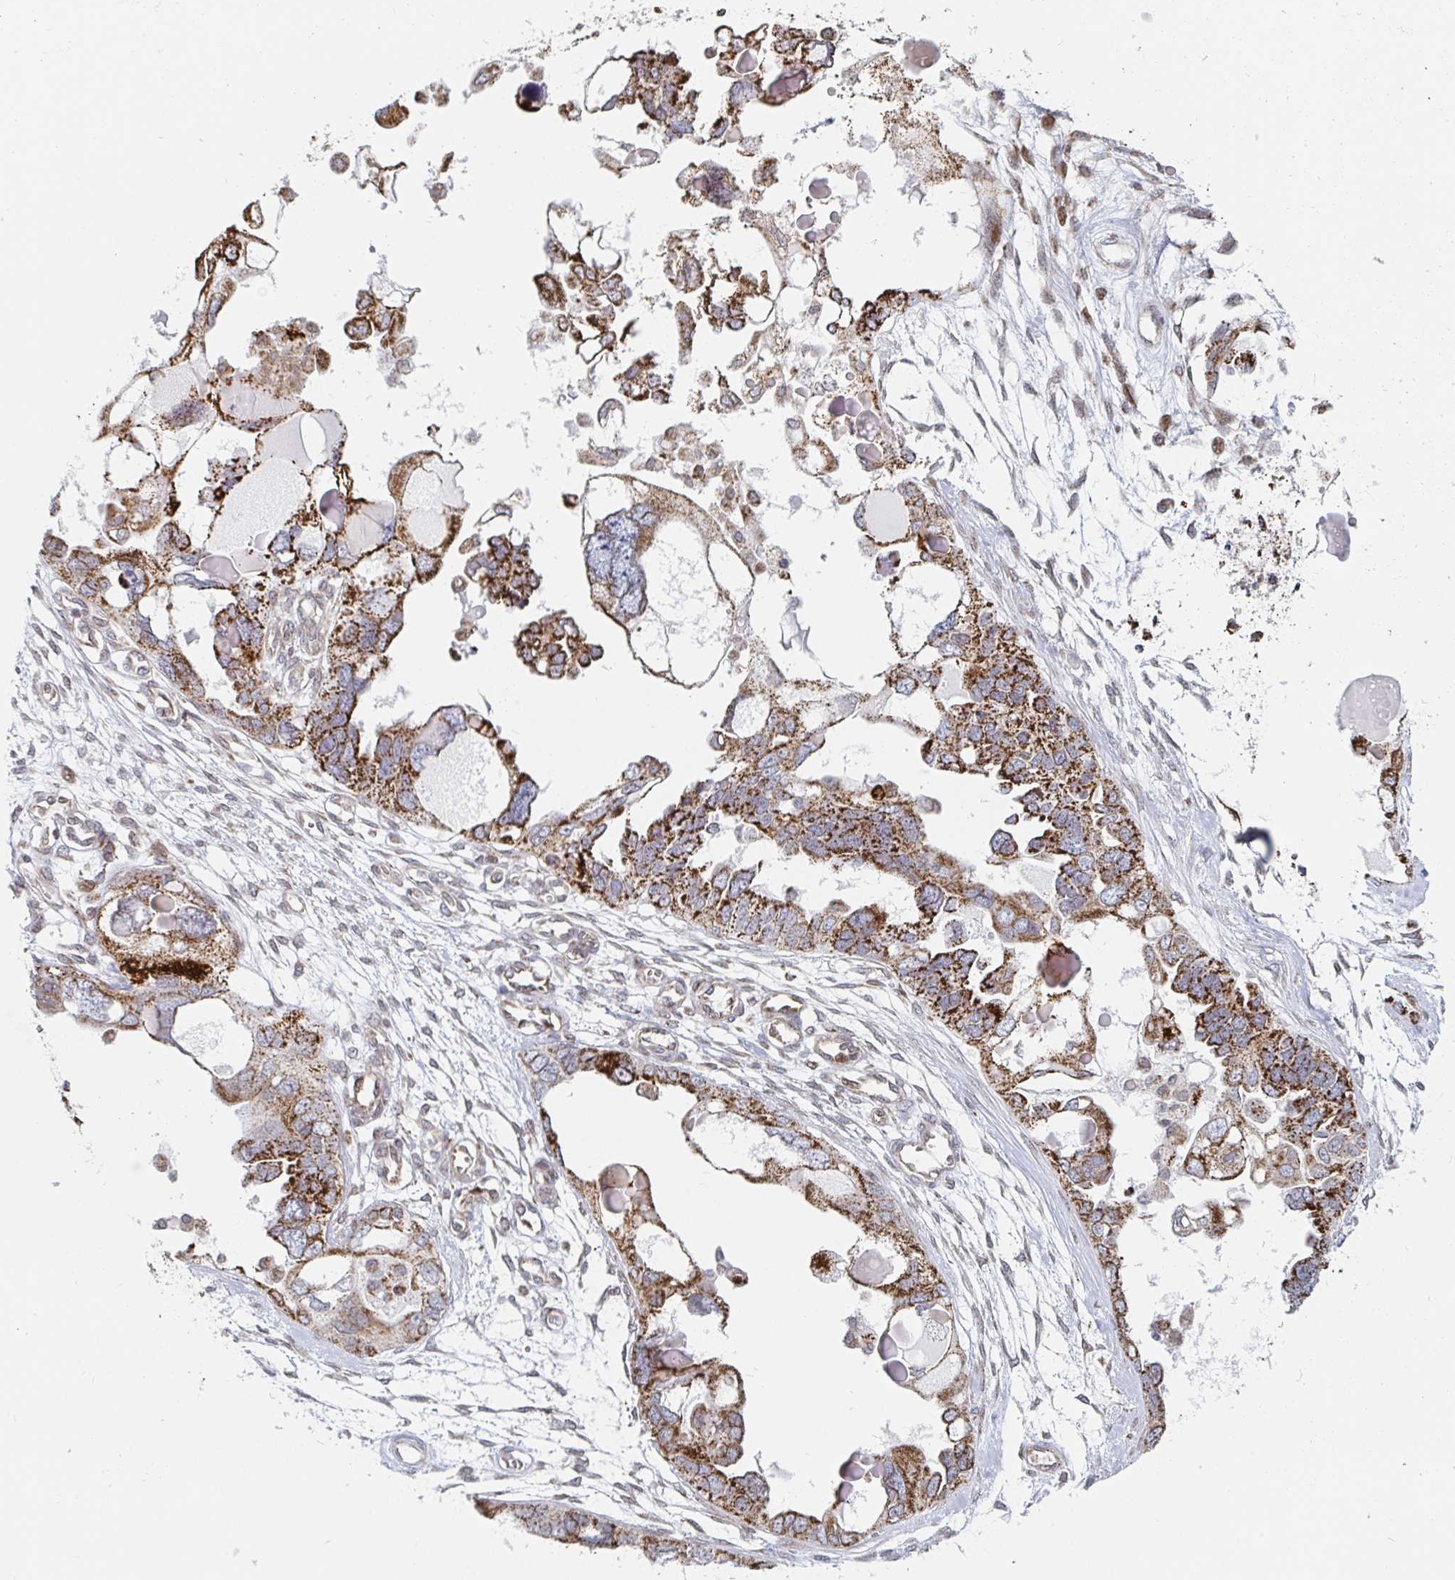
{"staining": {"intensity": "strong", "quantity": ">75%", "location": "cytoplasmic/membranous"}, "tissue": "ovarian cancer", "cell_type": "Tumor cells", "image_type": "cancer", "snomed": [{"axis": "morphology", "description": "Cystadenocarcinoma, serous, NOS"}, {"axis": "topography", "description": "Ovary"}], "caption": "Human ovarian cancer stained with a brown dye shows strong cytoplasmic/membranous positive positivity in approximately >75% of tumor cells.", "gene": "STARD8", "patient": {"sex": "female", "age": 51}}